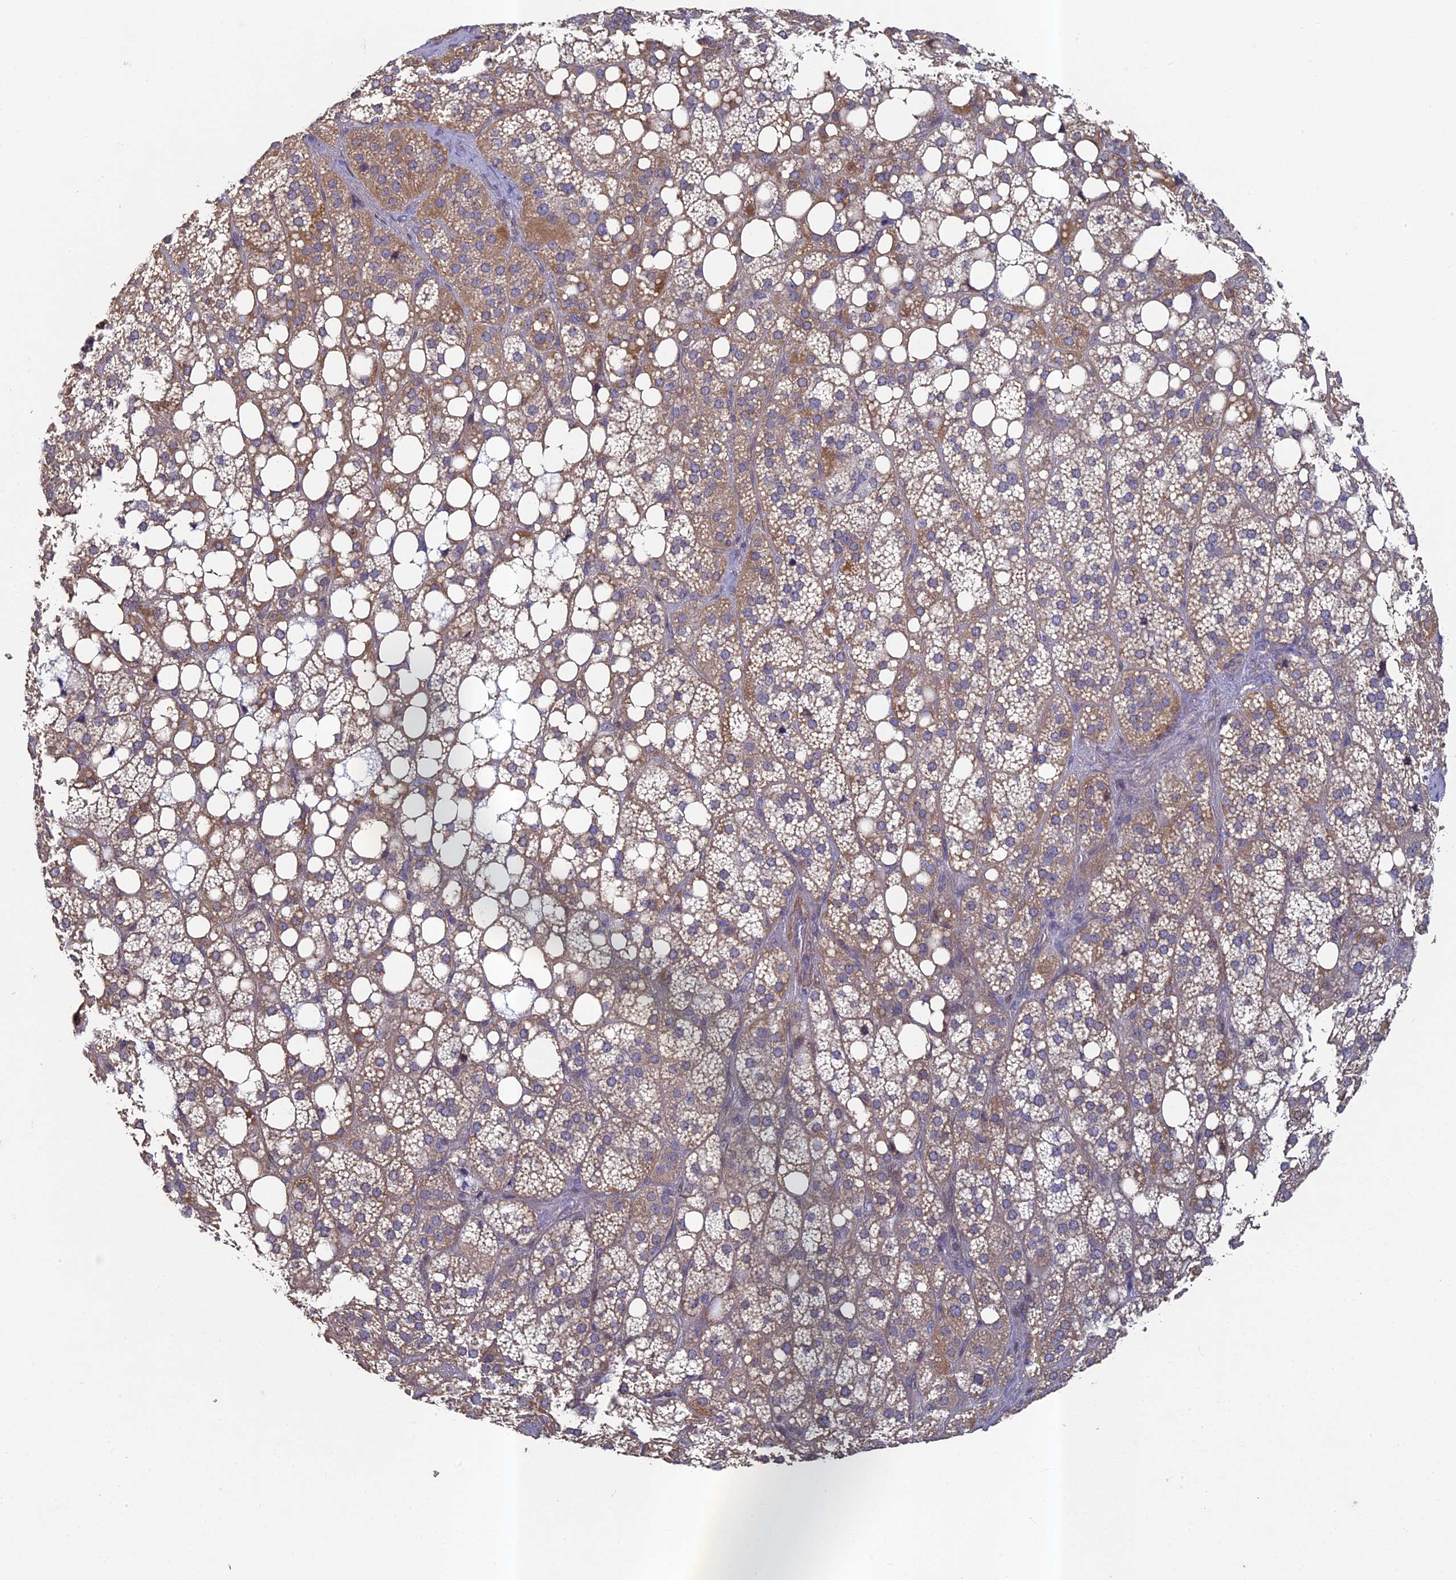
{"staining": {"intensity": "moderate", "quantity": "25%-75%", "location": "cytoplasmic/membranous"}, "tissue": "adrenal gland", "cell_type": "Glandular cells", "image_type": "normal", "snomed": [{"axis": "morphology", "description": "Normal tissue, NOS"}, {"axis": "topography", "description": "Adrenal gland"}], "caption": "Immunohistochemistry (IHC) (DAB (3,3'-diaminobenzidine)) staining of benign human adrenal gland demonstrates moderate cytoplasmic/membranous protein staining in about 25%-75% of glandular cells.", "gene": "DIXDC1", "patient": {"sex": "female", "age": 59}}